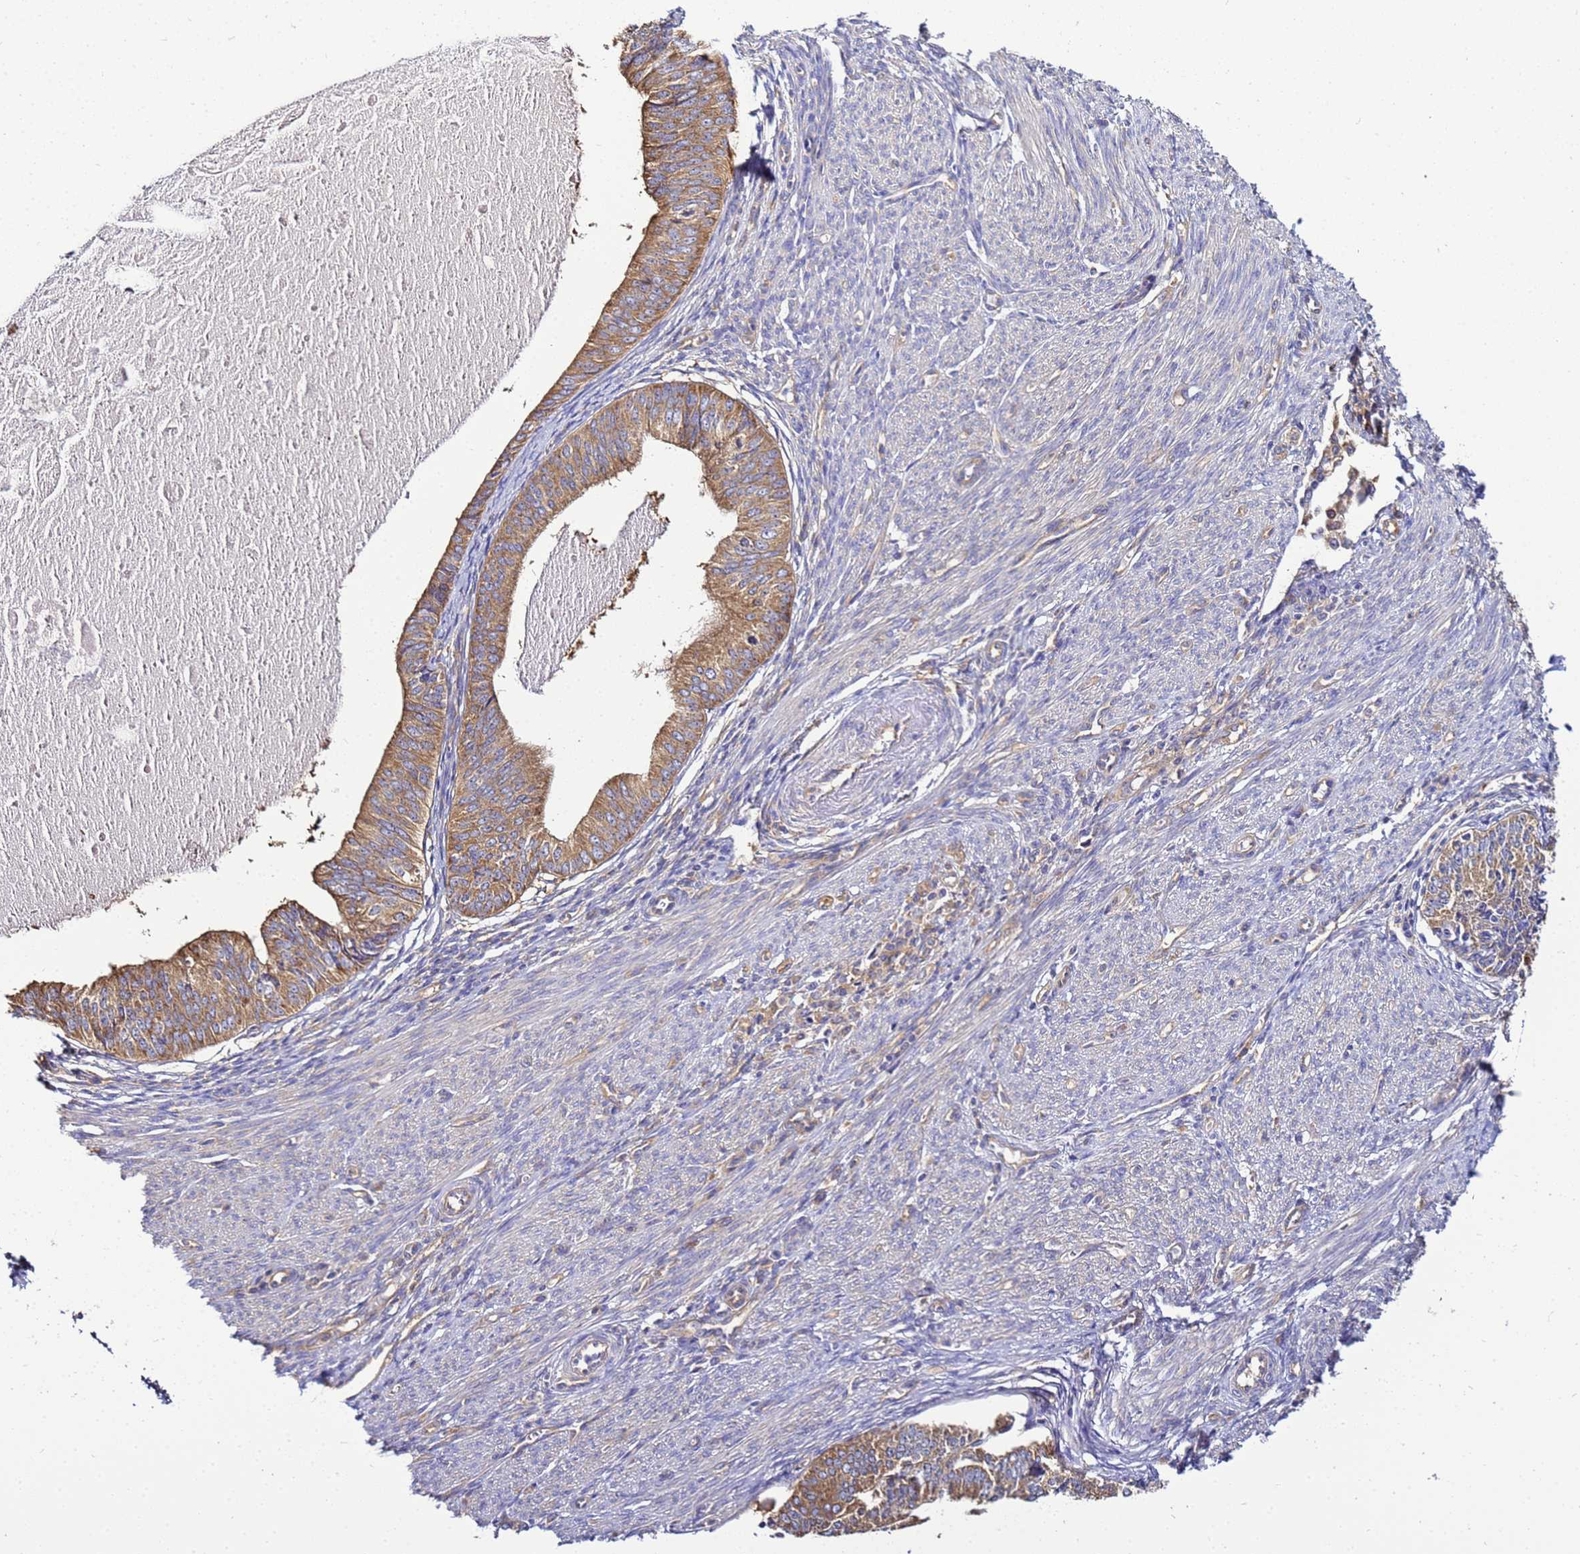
{"staining": {"intensity": "moderate", "quantity": "<25%", "location": "cytoplasmic/membranous"}, "tissue": "endometrial cancer", "cell_type": "Tumor cells", "image_type": "cancer", "snomed": [{"axis": "morphology", "description": "Adenocarcinoma, NOS"}, {"axis": "topography", "description": "Endometrium"}], "caption": "Human endometrial cancer stained with a protein marker displays moderate staining in tumor cells.", "gene": "NARS1", "patient": {"sex": "female", "age": 68}}